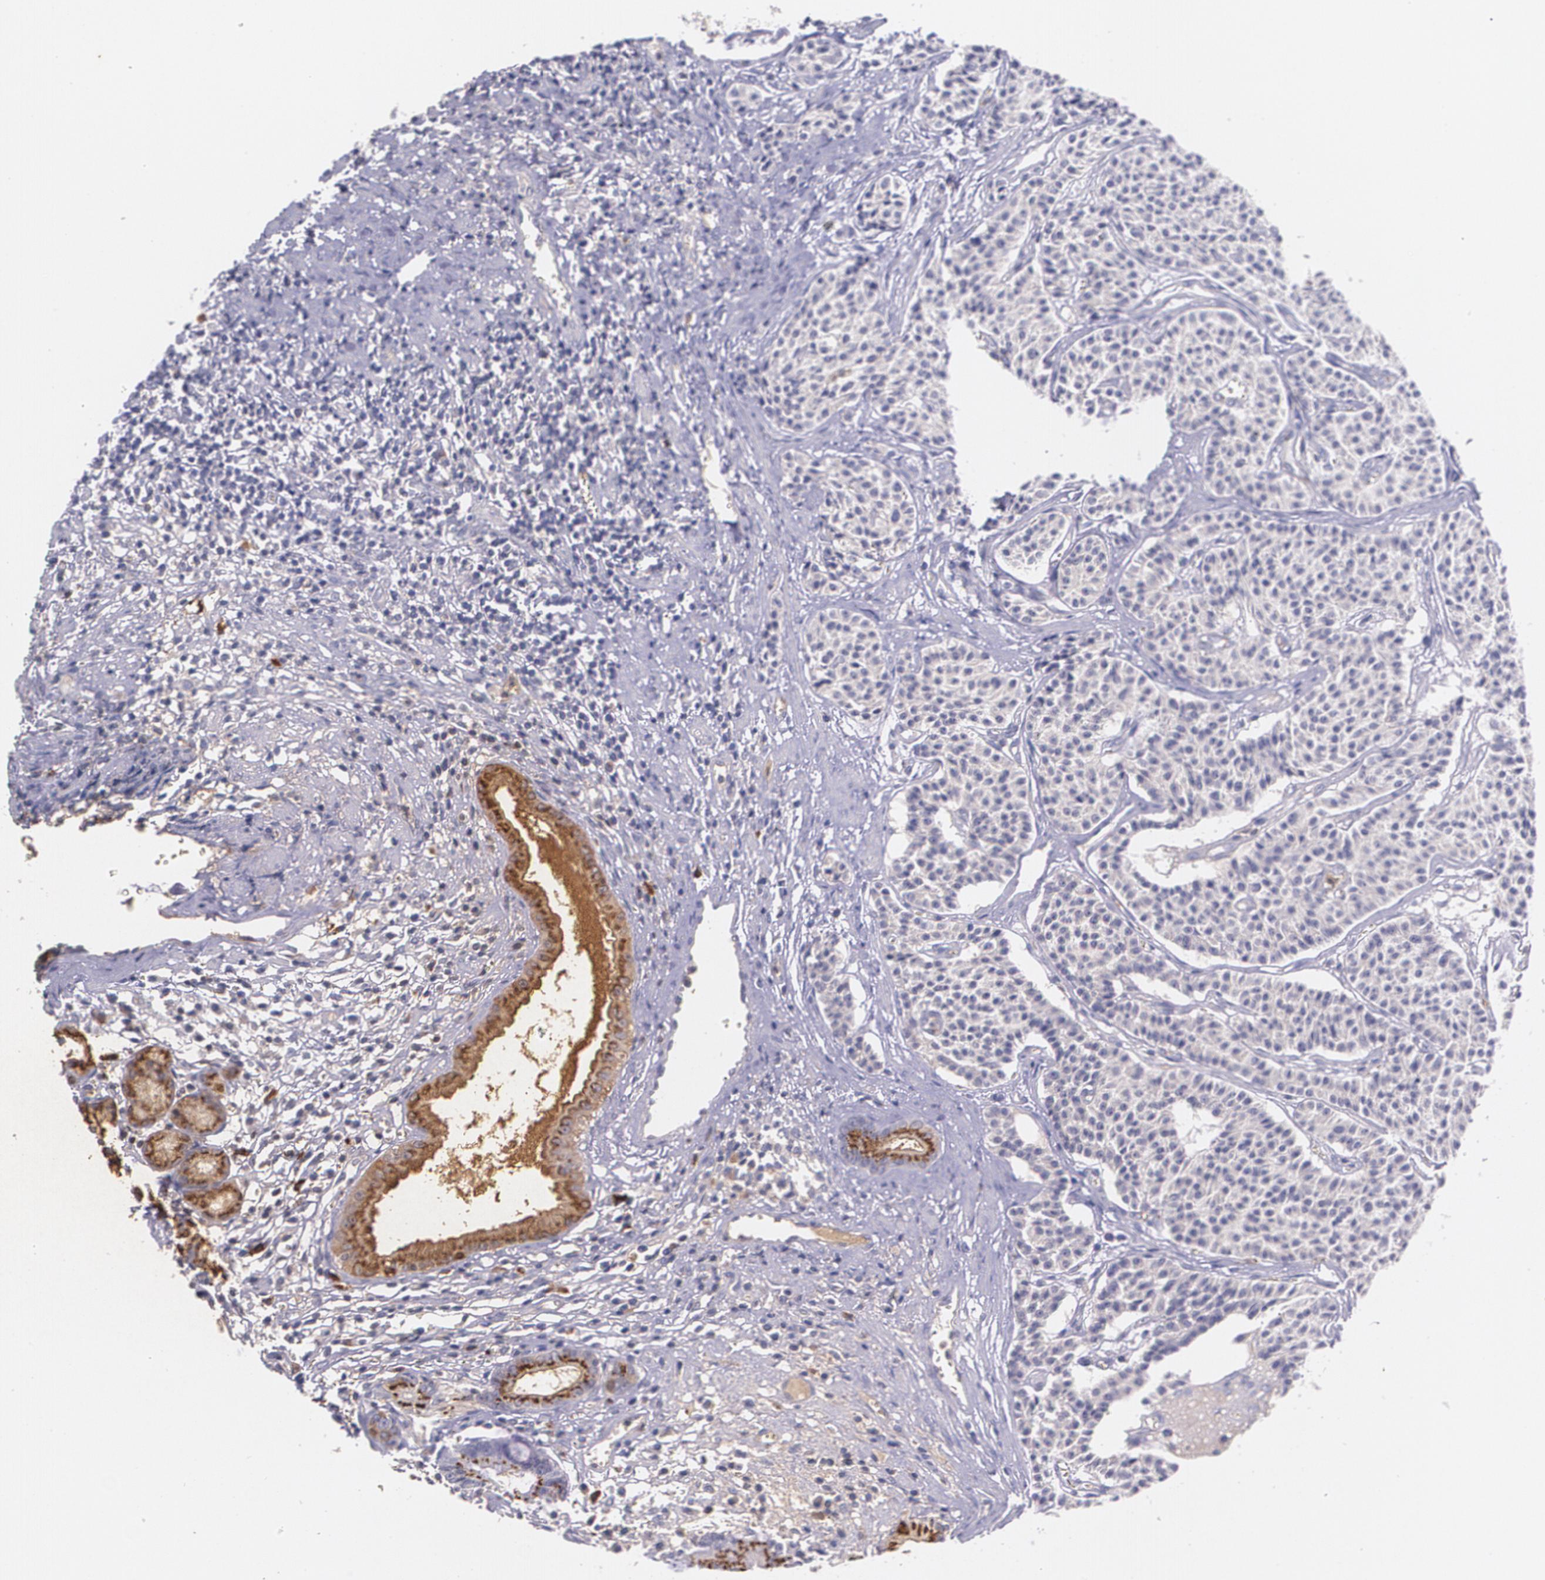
{"staining": {"intensity": "weak", "quantity": ">75%", "location": "cytoplasmic/membranous"}, "tissue": "carcinoid", "cell_type": "Tumor cells", "image_type": "cancer", "snomed": [{"axis": "morphology", "description": "Carcinoid, malignant, NOS"}, {"axis": "topography", "description": "Stomach"}], "caption": "DAB immunohistochemical staining of carcinoid (malignant) reveals weak cytoplasmic/membranous protein staining in approximately >75% of tumor cells.", "gene": "TM4SF1", "patient": {"sex": "female", "age": 76}}